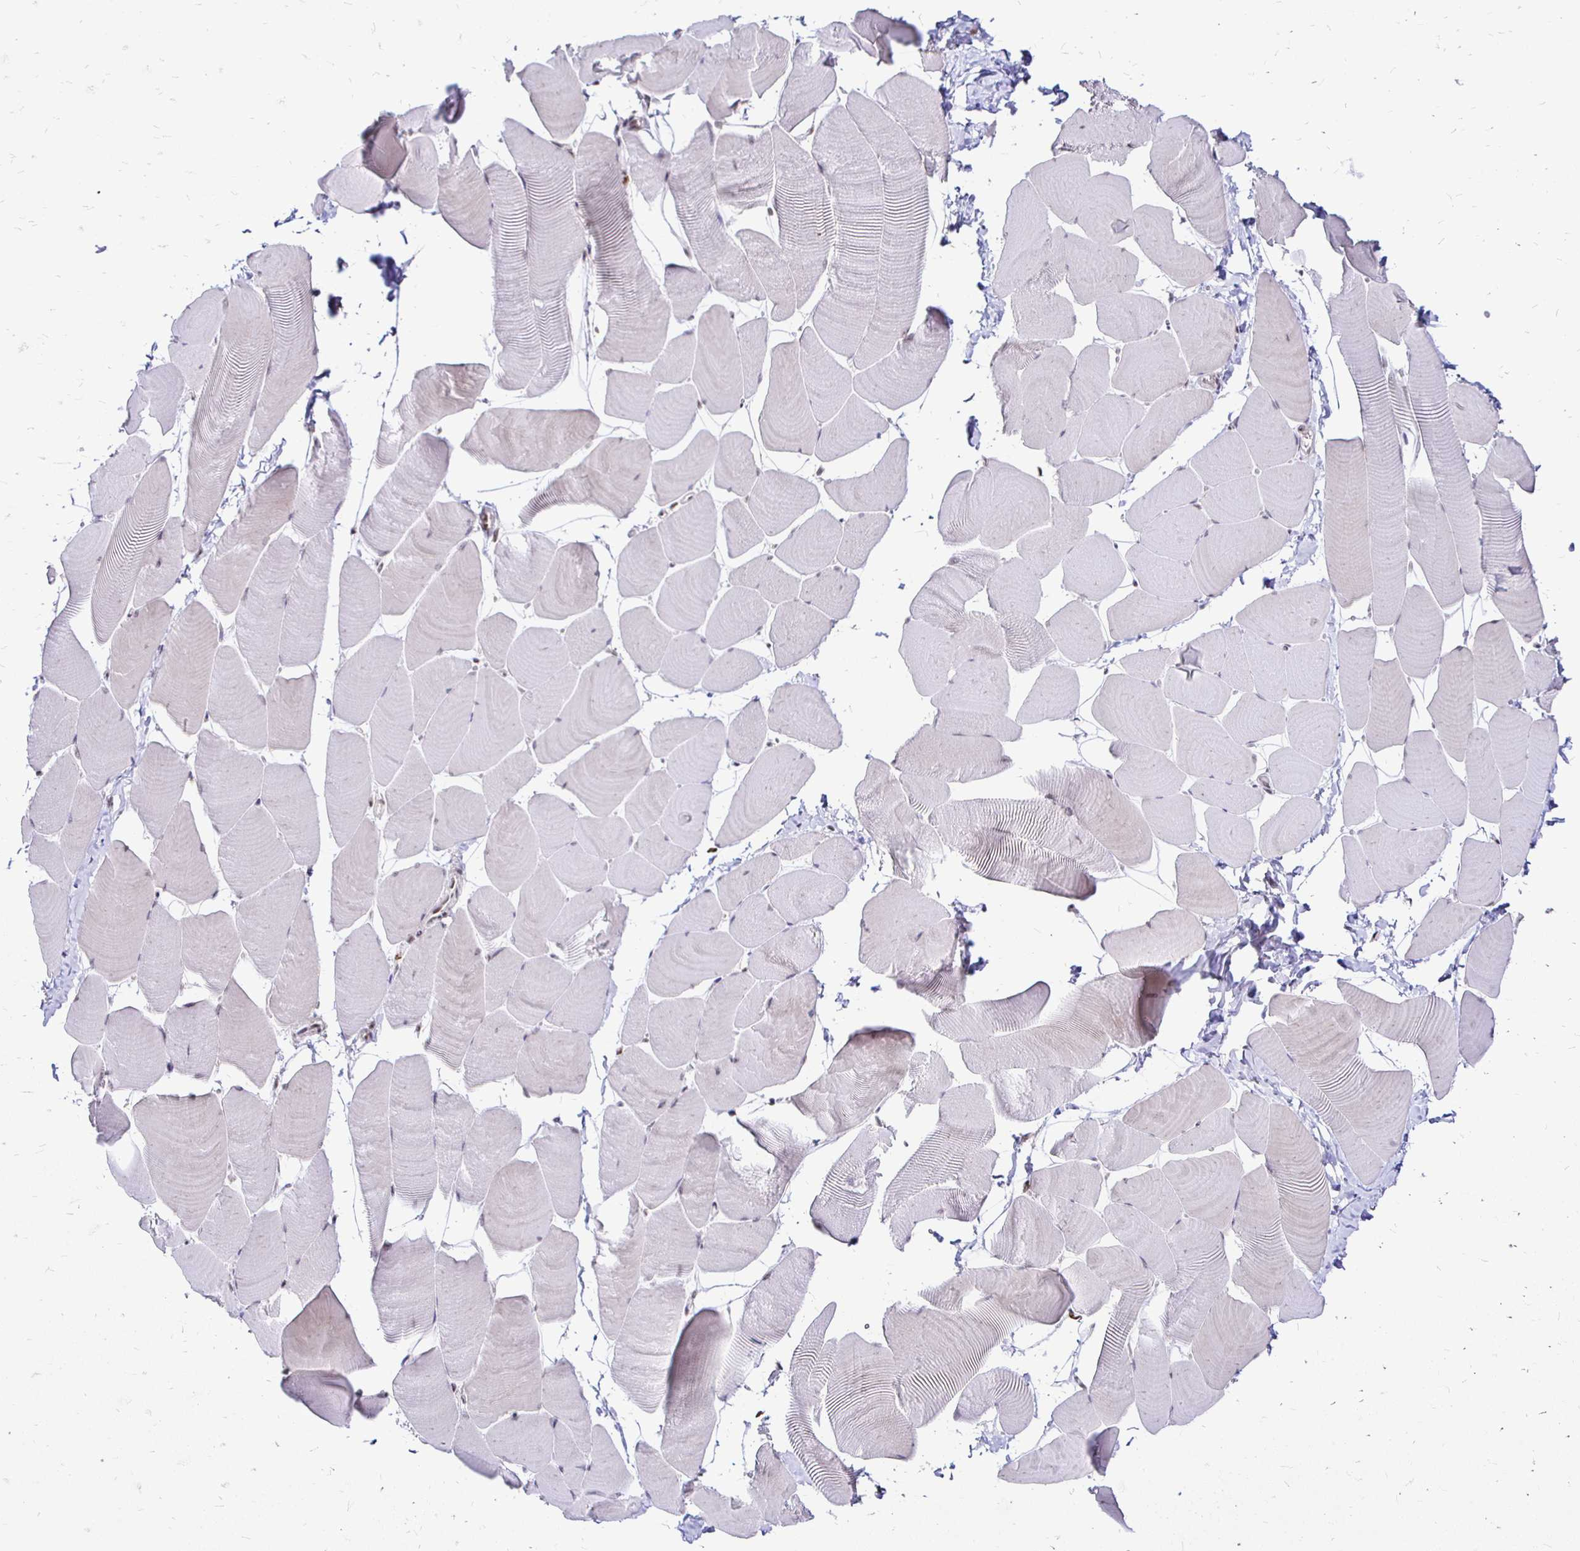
{"staining": {"intensity": "negative", "quantity": "none", "location": "none"}, "tissue": "skeletal muscle", "cell_type": "Myocytes", "image_type": "normal", "snomed": [{"axis": "morphology", "description": "Normal tissue, NOS"}, {"axis": "topography", "description": "Skeletal muscle"}], "caption": "Myocytes are negative for protein expression in unremarkable human skeletal muscle. (Brightfield microscopy of DAB immunohistochemistry at high magnification).", "gene": "SIN3A", "patient": {"sex": "male", "age": 25}}